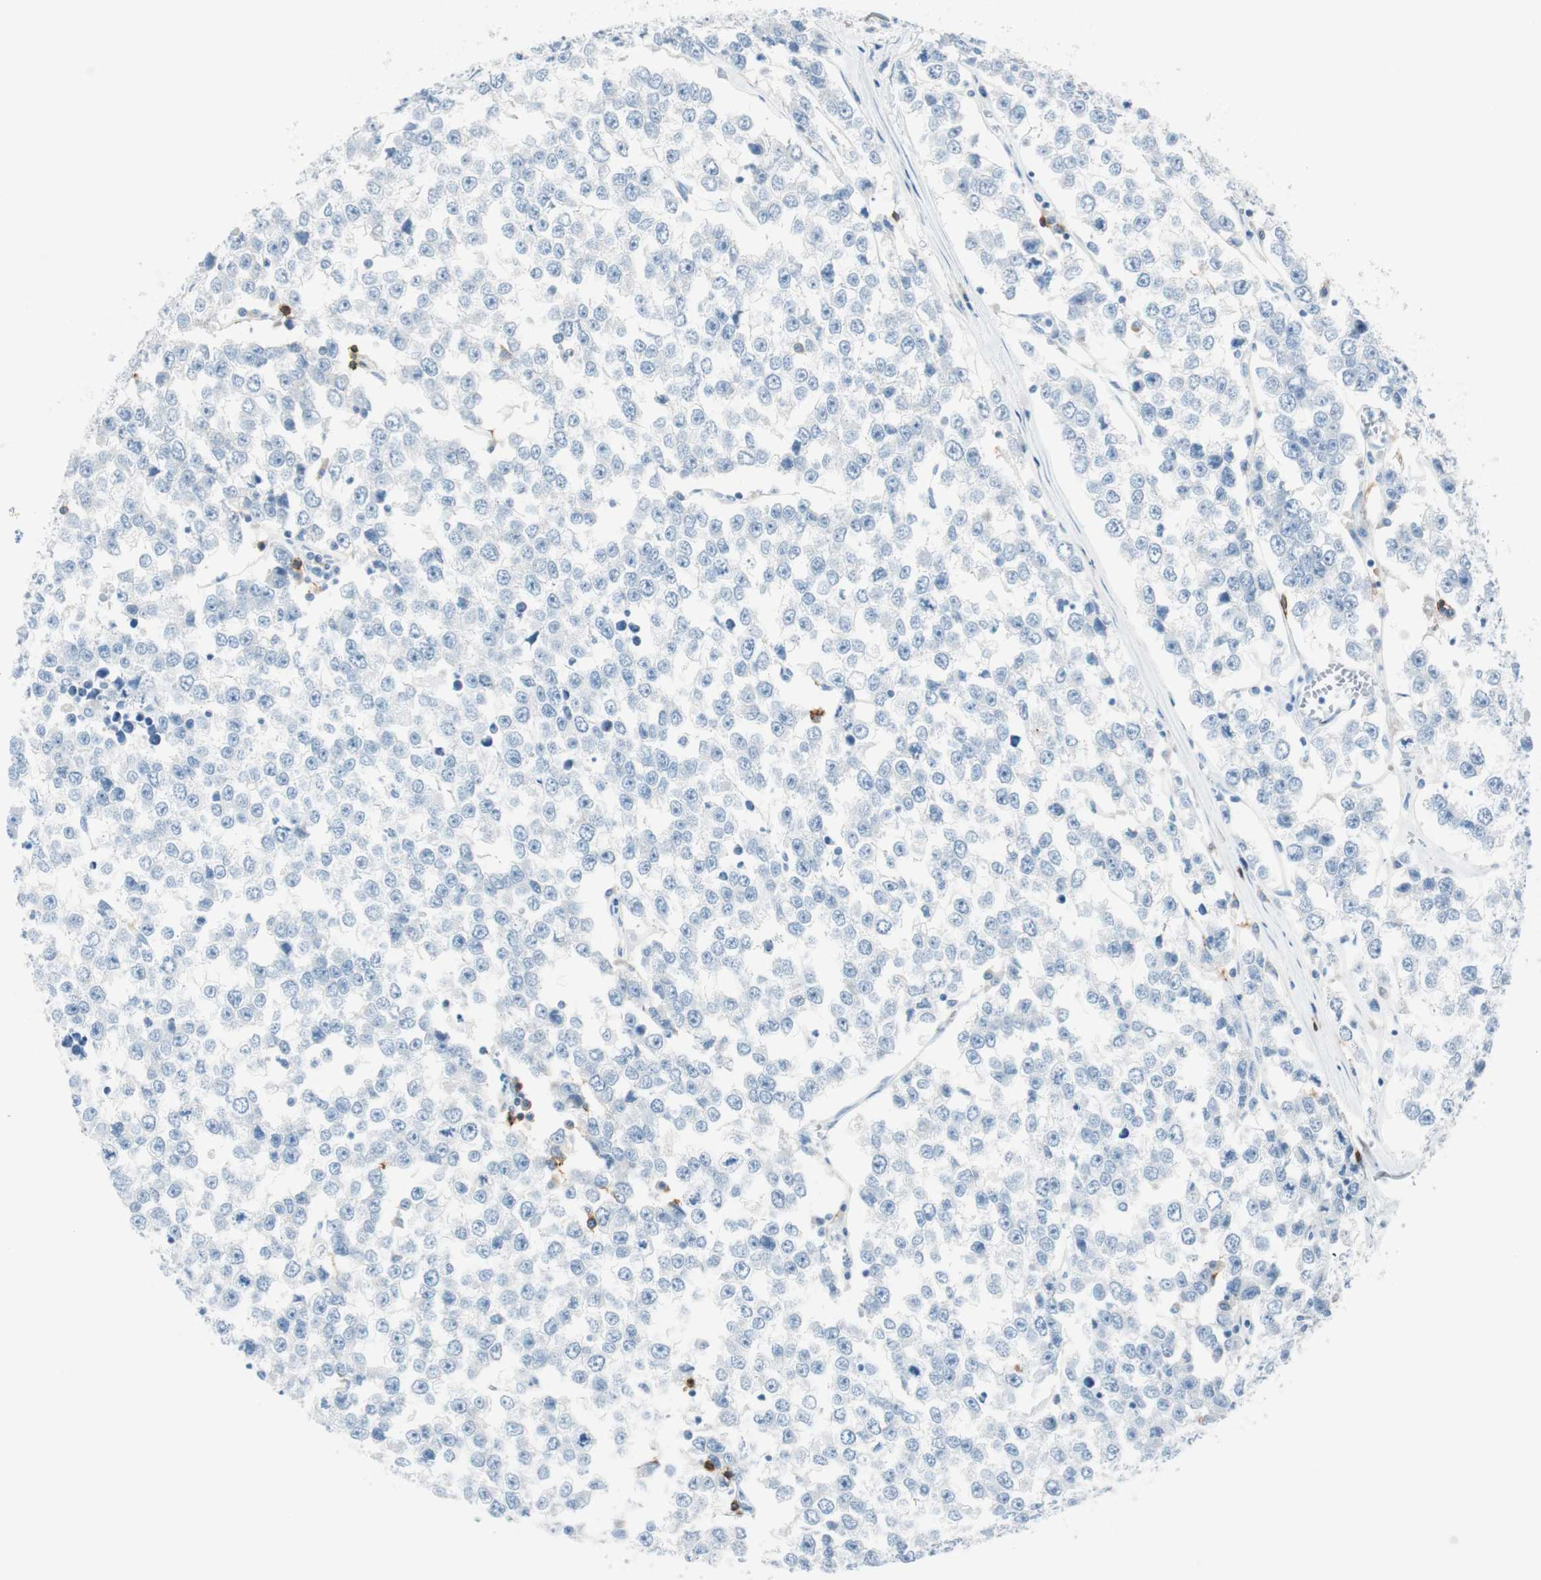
{"staining": {"intensity": "negative", "quantity": "none", "location": "none"}, "tissue": "testis cancer", "cell_type": "Tumor cells", "image_type": "cancer", "snomed": [{"axis": "morphology", "description": "Seminoma, NOS"}, {"axis": "morphology", "description": "Carcinoma, Embryonal, NOS"}, {"axis": "topography", "description": "Testis"}], "caption": "Immunohistochemistry micrograph of testis cancer stained for a protein (brown), which shows no positivity in tumor cells.", "gene": "TNFRSF13C", "patient": {"sex": "male", "age": 52}}